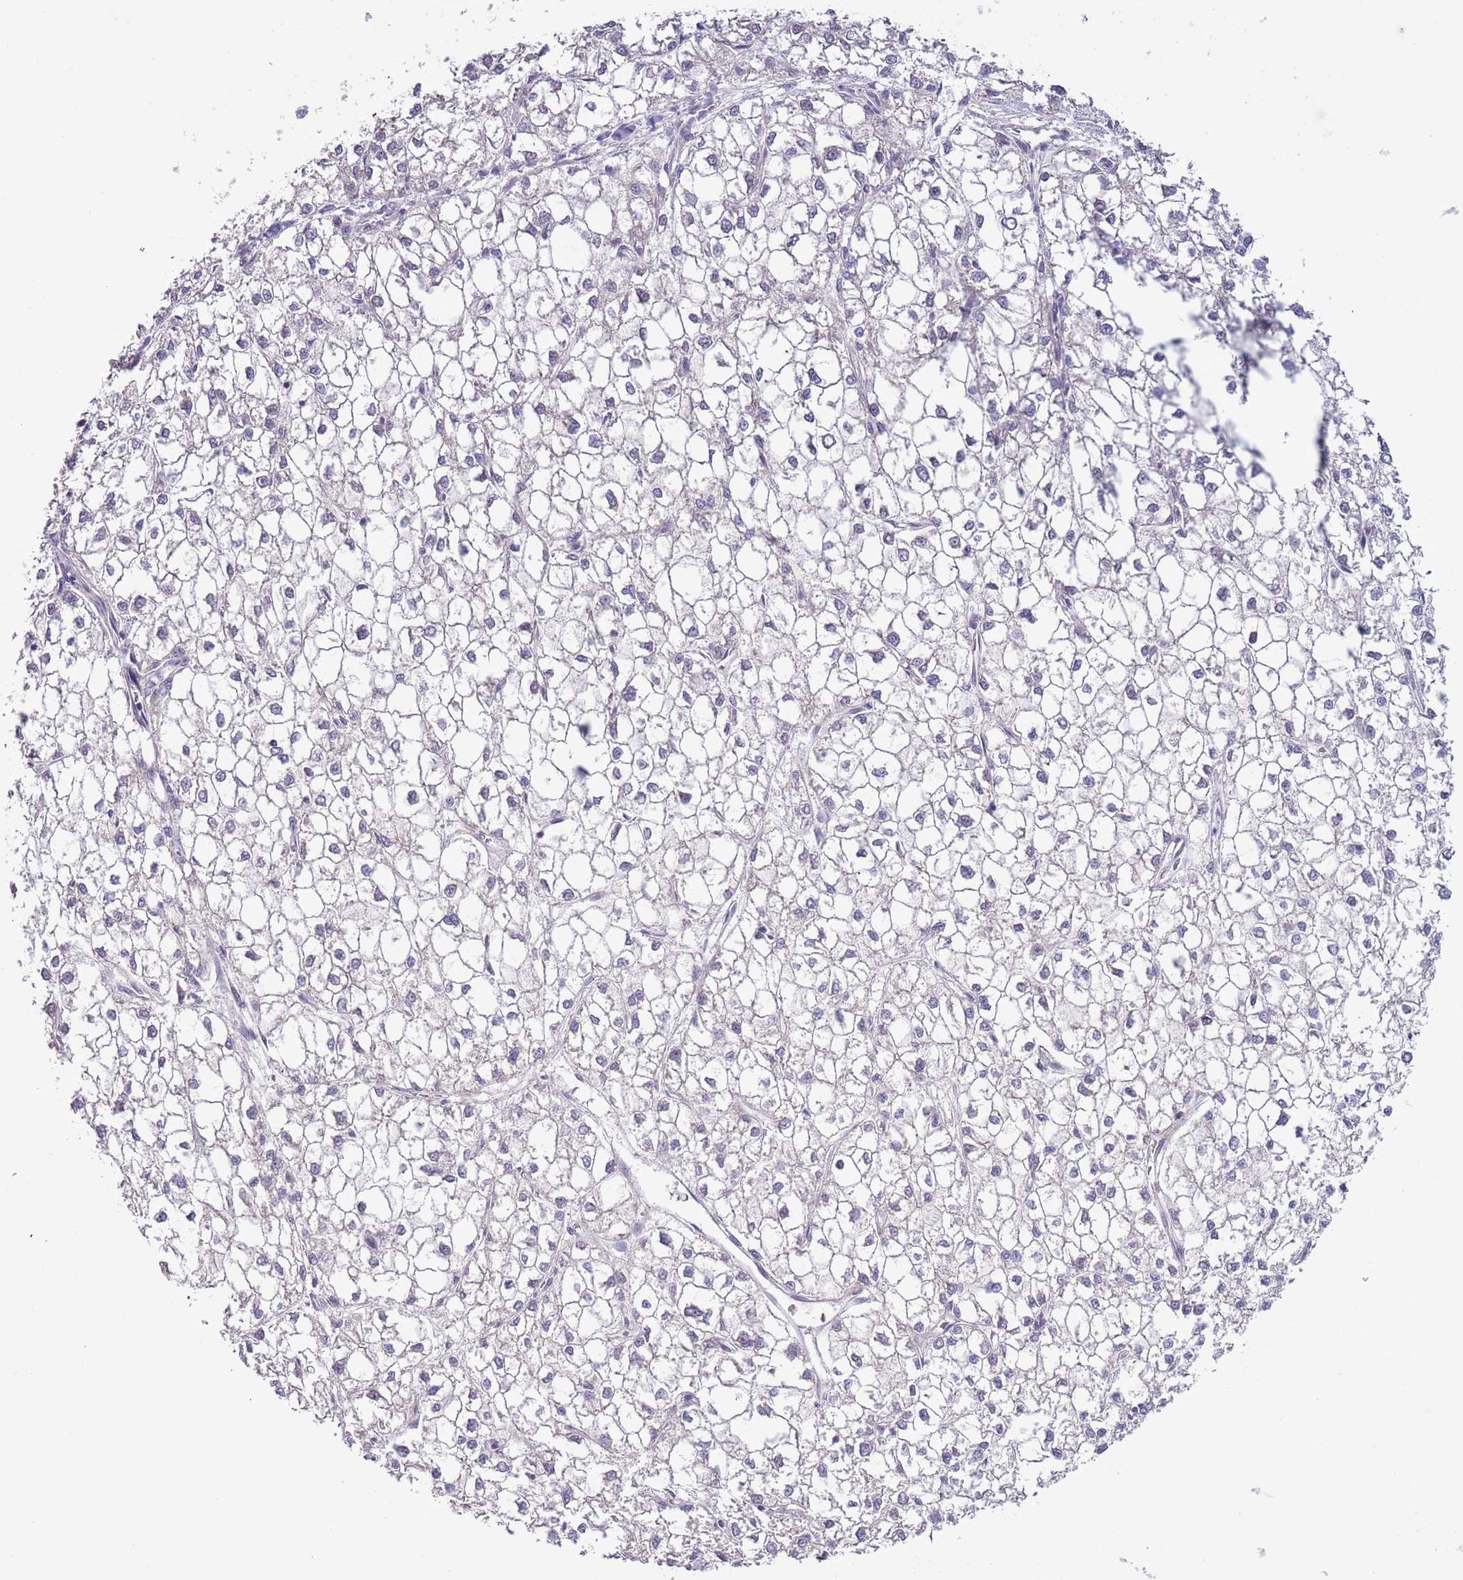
{"staining": {"intensity": "negative", "quantity": "none", "location": "none"}, "tissue": "liver cancer", "cell_type": "Tumor cells", "image_type": "cancer", "snomed": [{"axis": "morphology", "description": "Carcinoma, Hepatocellular, NOS"}, {"axis": "topography", "description": "Liver"}], "caption": "Human hepatocellular carcinoma (liver) stained for a protein using IHC demonstrates no staining in tumor cells.", "gene": "SHROOM3", "patient": {"sex": "female", "age": 43}}